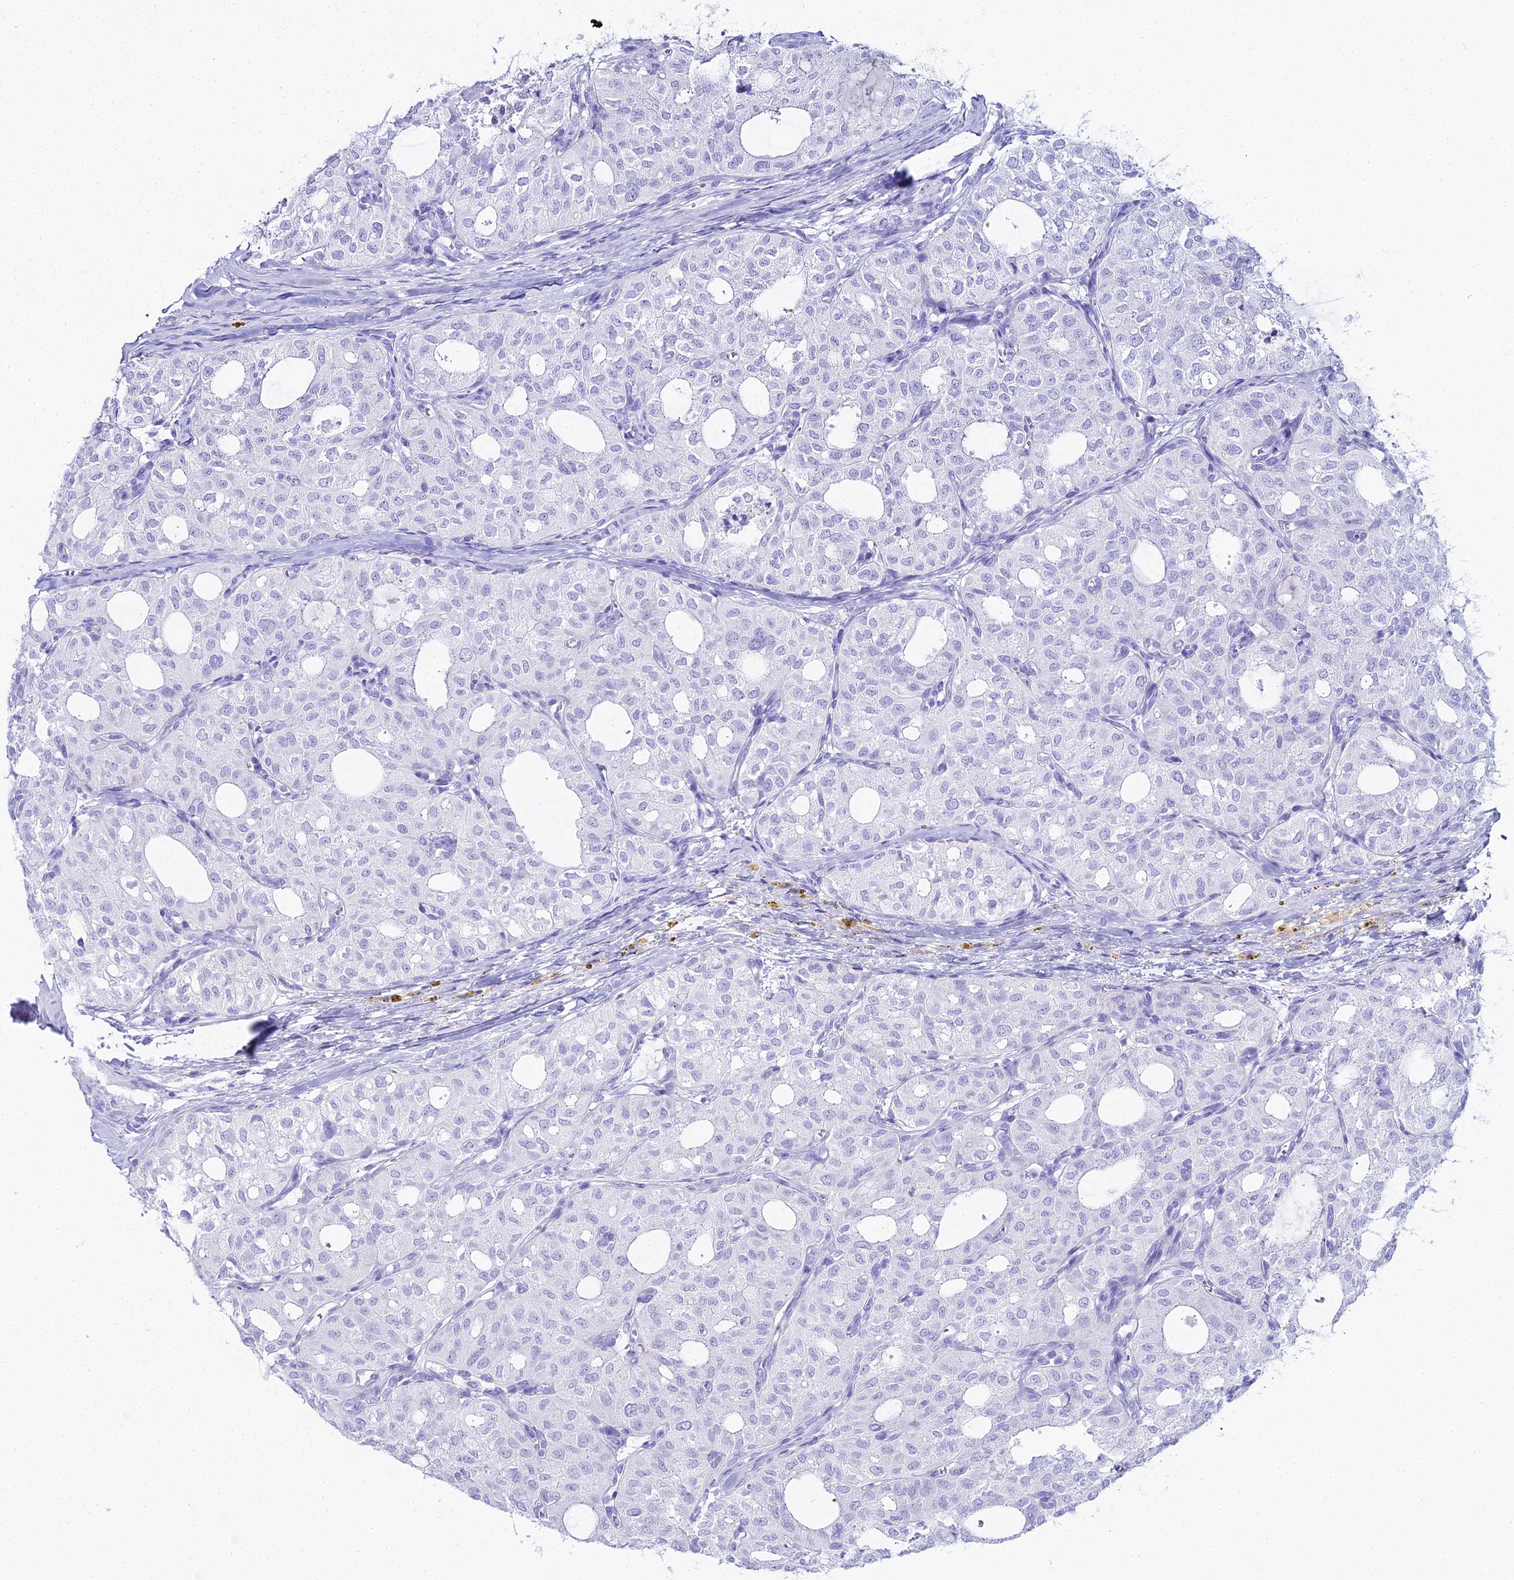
{"staining": {"intensity": "negative", "quantity": "none", "location": "none"}, "tissue": "thyroid cancer", "cell_type": "Tumor cells", "image_type": "cancer", "snomed": [{"axis": "morphology", "description": "Follicular adenoma carcinoma, NOS"}, {"axis": "topography", "description": "Thyroid gland"}], "caption": "DAB (3,3'-diaminobenzidine) immunohistochemical staining of human thyroid cancer (follicular adenoma carcinoma) reveals no significant staining in tumor cells. (Brightfield microscopy of DAB IHC at high magnification).", "gene": "CGB2", "patient": {"sex": "male", "age": 75}}